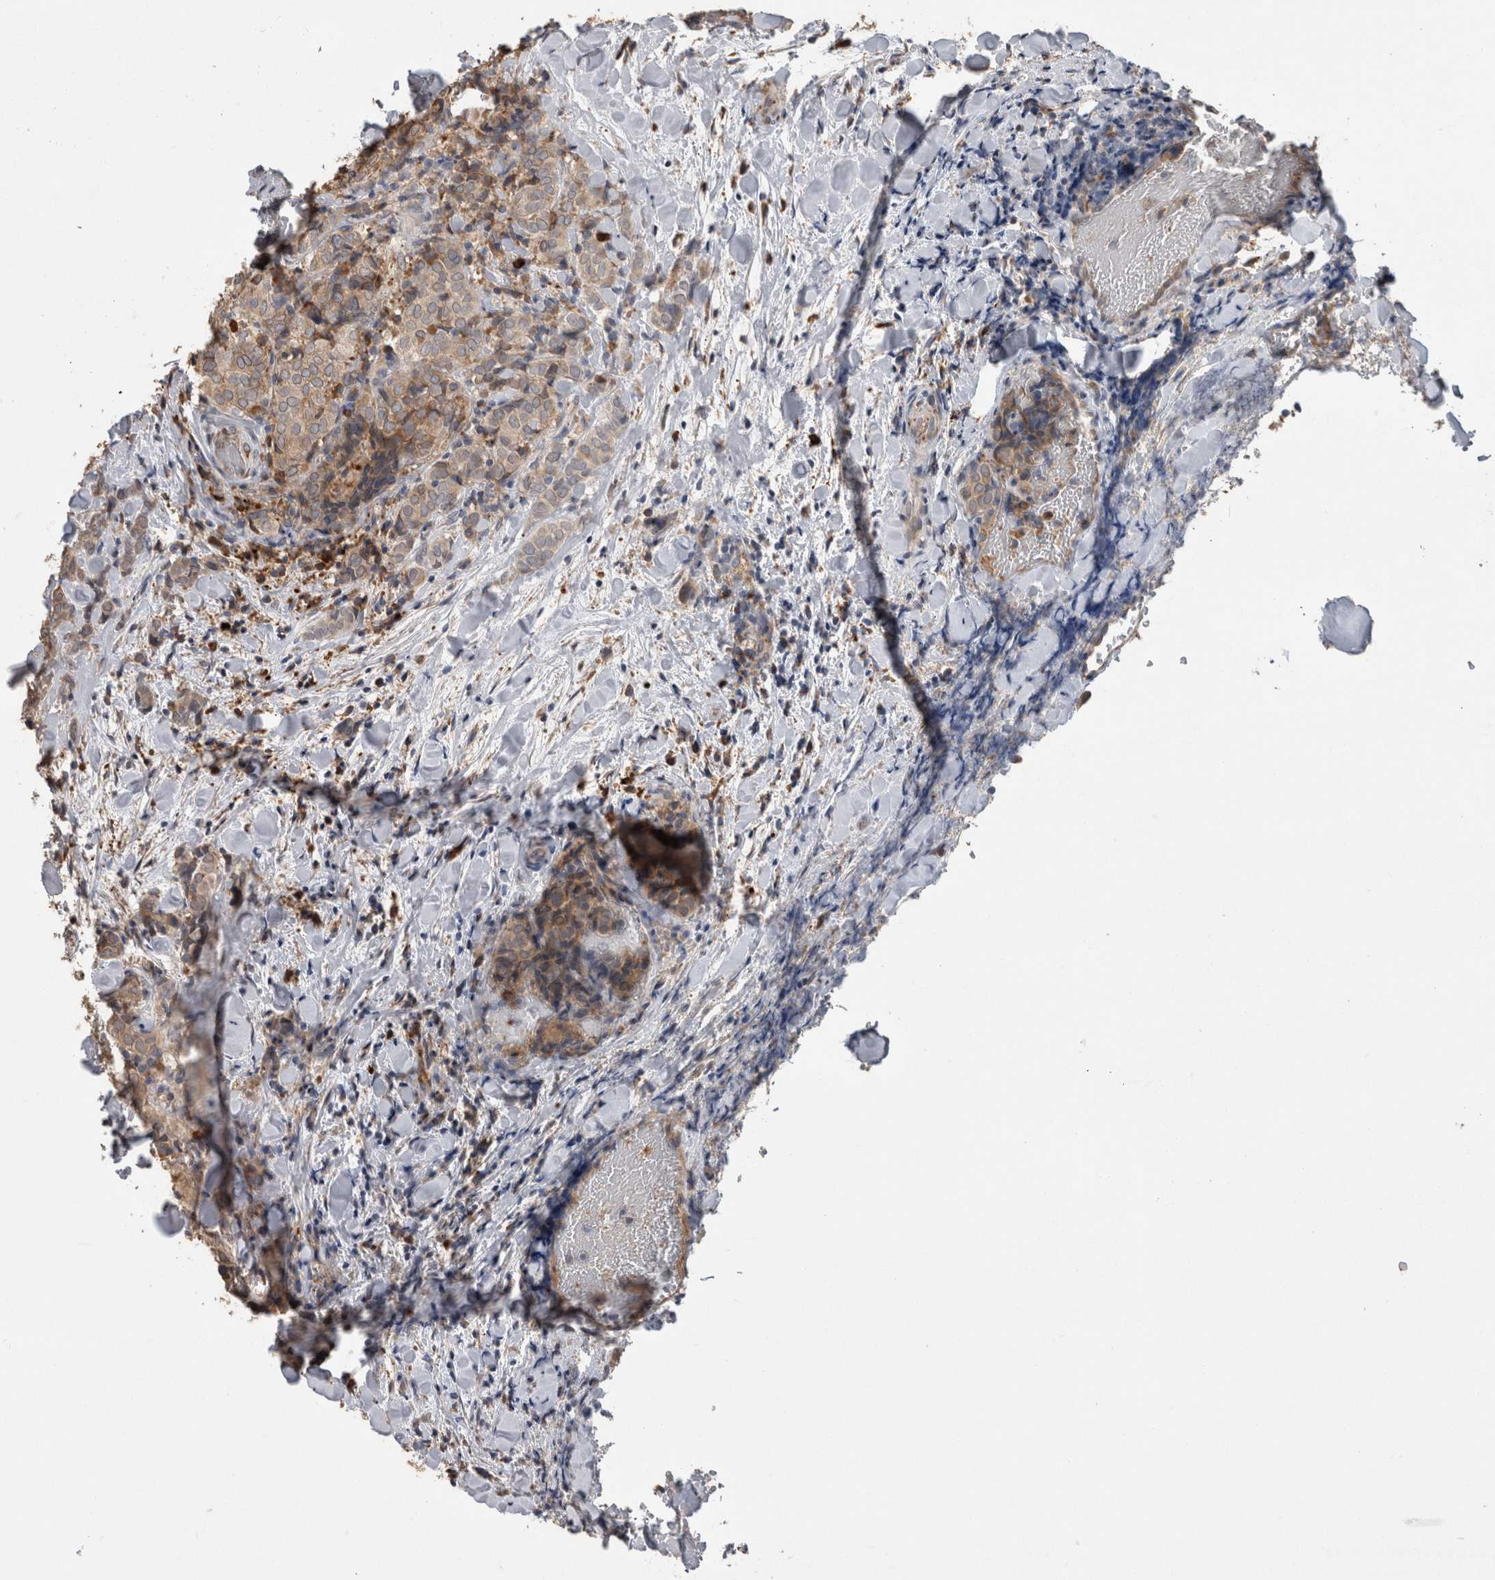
{"staining": {"intensity": "weak", "quantity": ">75%", "location": "cytoplasmic/membranous"}, "tissue": "thyroid cancer", "cell_type": "Tumor cells", "image_type": "cancer", "snomed": [{"axis": "morphology", "description": "Normal tissue, NOS"}, {"axis": "morphology", "description": "Papillary adenocarcinoma, NOS"}, {"axis": "topography", "description": "Thyroid gland"}], "caption": "Thyroid cancer (papillary adenocarcinoma) tissue exhibits weak cytoplasmic/membranous expression in about >75% of tumor cells, visualized by immunohistochemistry. The staining was performed using DAB (3,3'-diaminobenzidine) to visualize the protein expression in brown, while the nuclei were stained in blue with hematoxylin (Magnification: 20x).", "gene": "ADGRL3", "patient": {"sex": "female", "age": 30}}